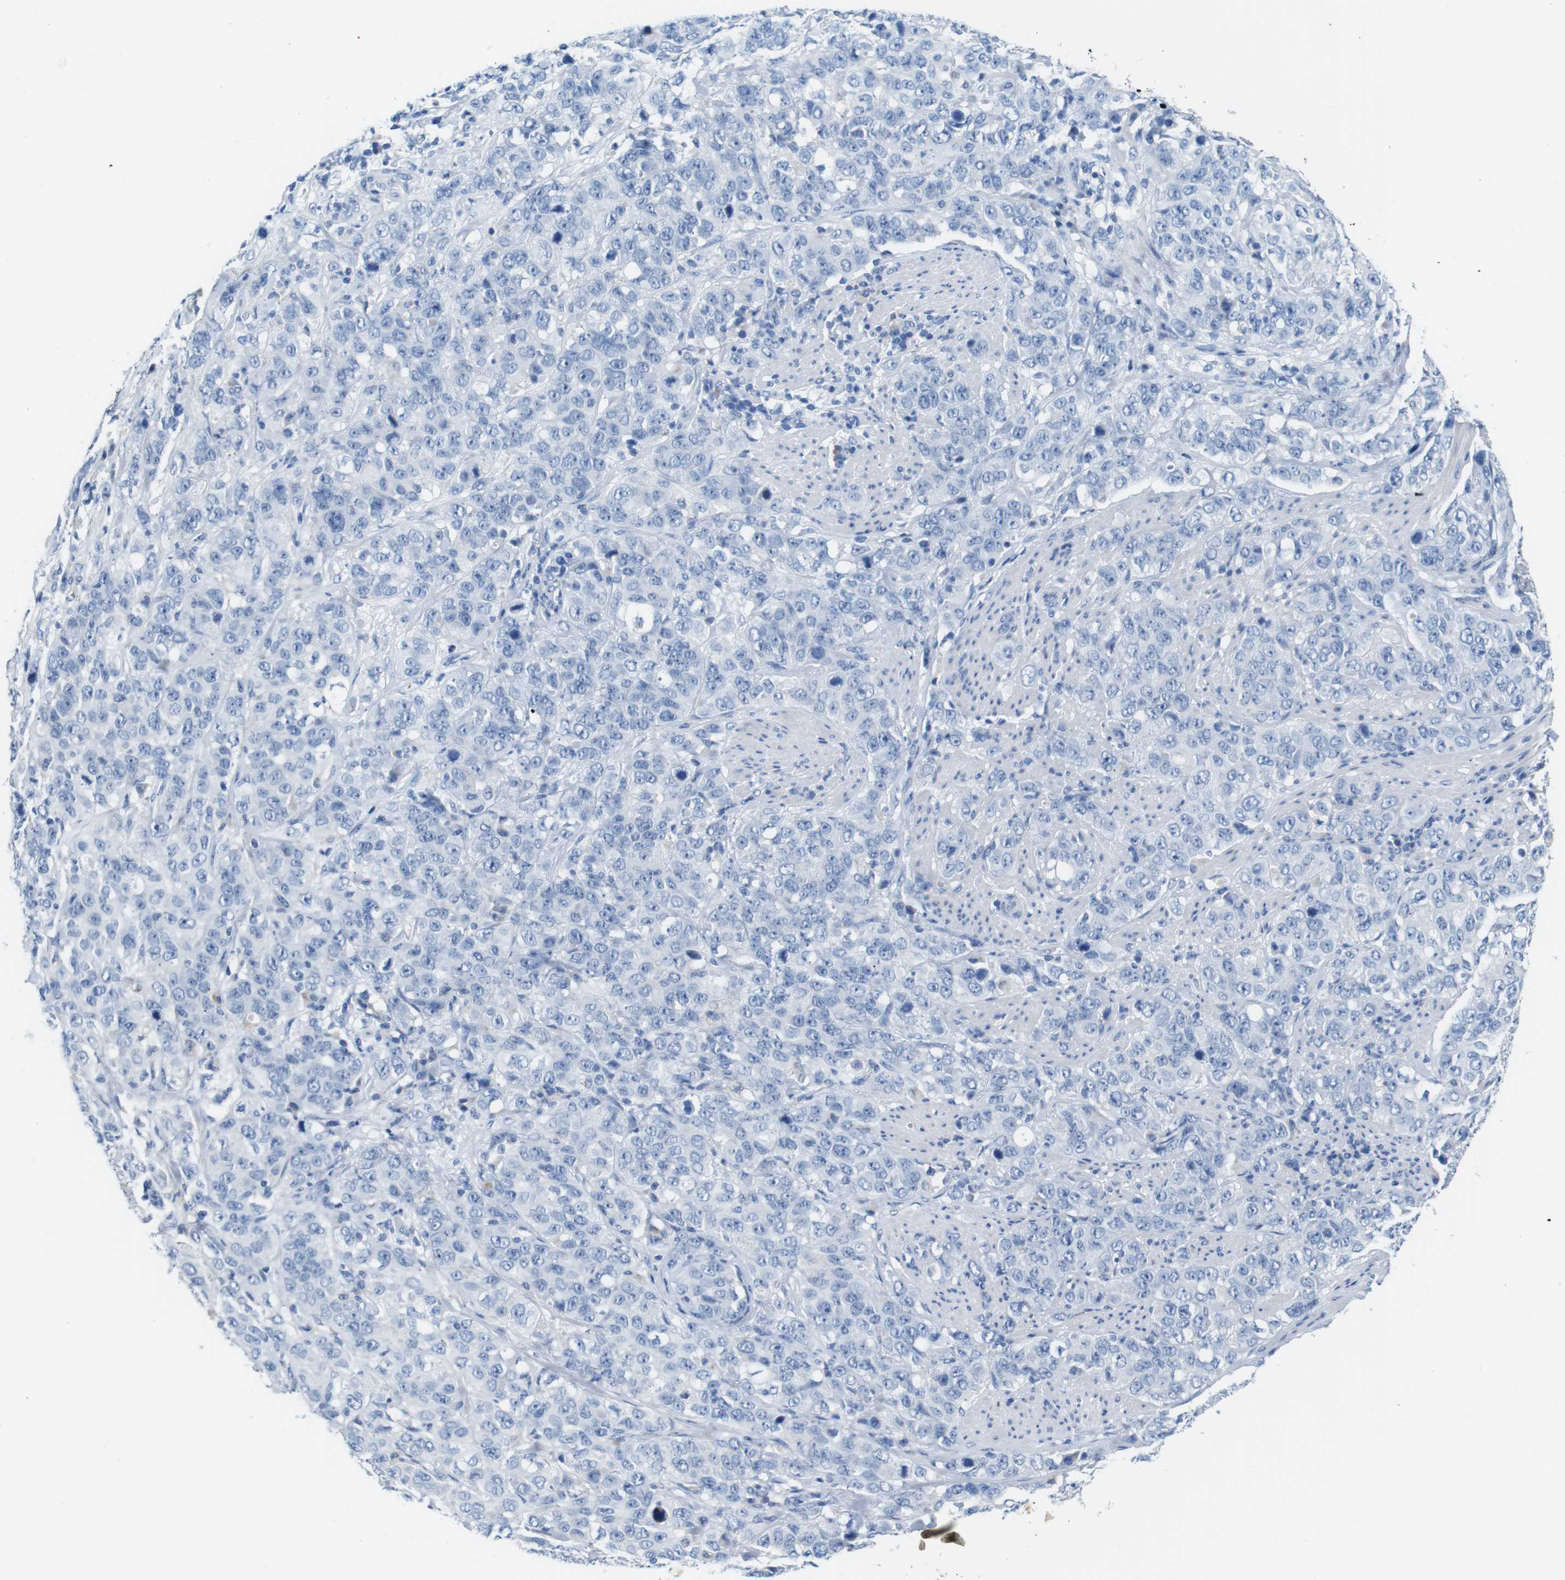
{"staining": {"intensity": "negative", "quantity": "none", "location": "none"}, "tissue": "stomach cancer", "cell_type": "Tumor cells", "image_type": "cancer", "snomed": [{"axis": "morphology", "description": "Adenocarcinoma, NOS"}, {"axis": "topography", "description": "Stomach"}], "caption": "Tumor cells are negative for brown protein staining in stomach adenocarcinoma.", "gene": "IGSF8", "patient": {"sex": "male", "age": 48}}